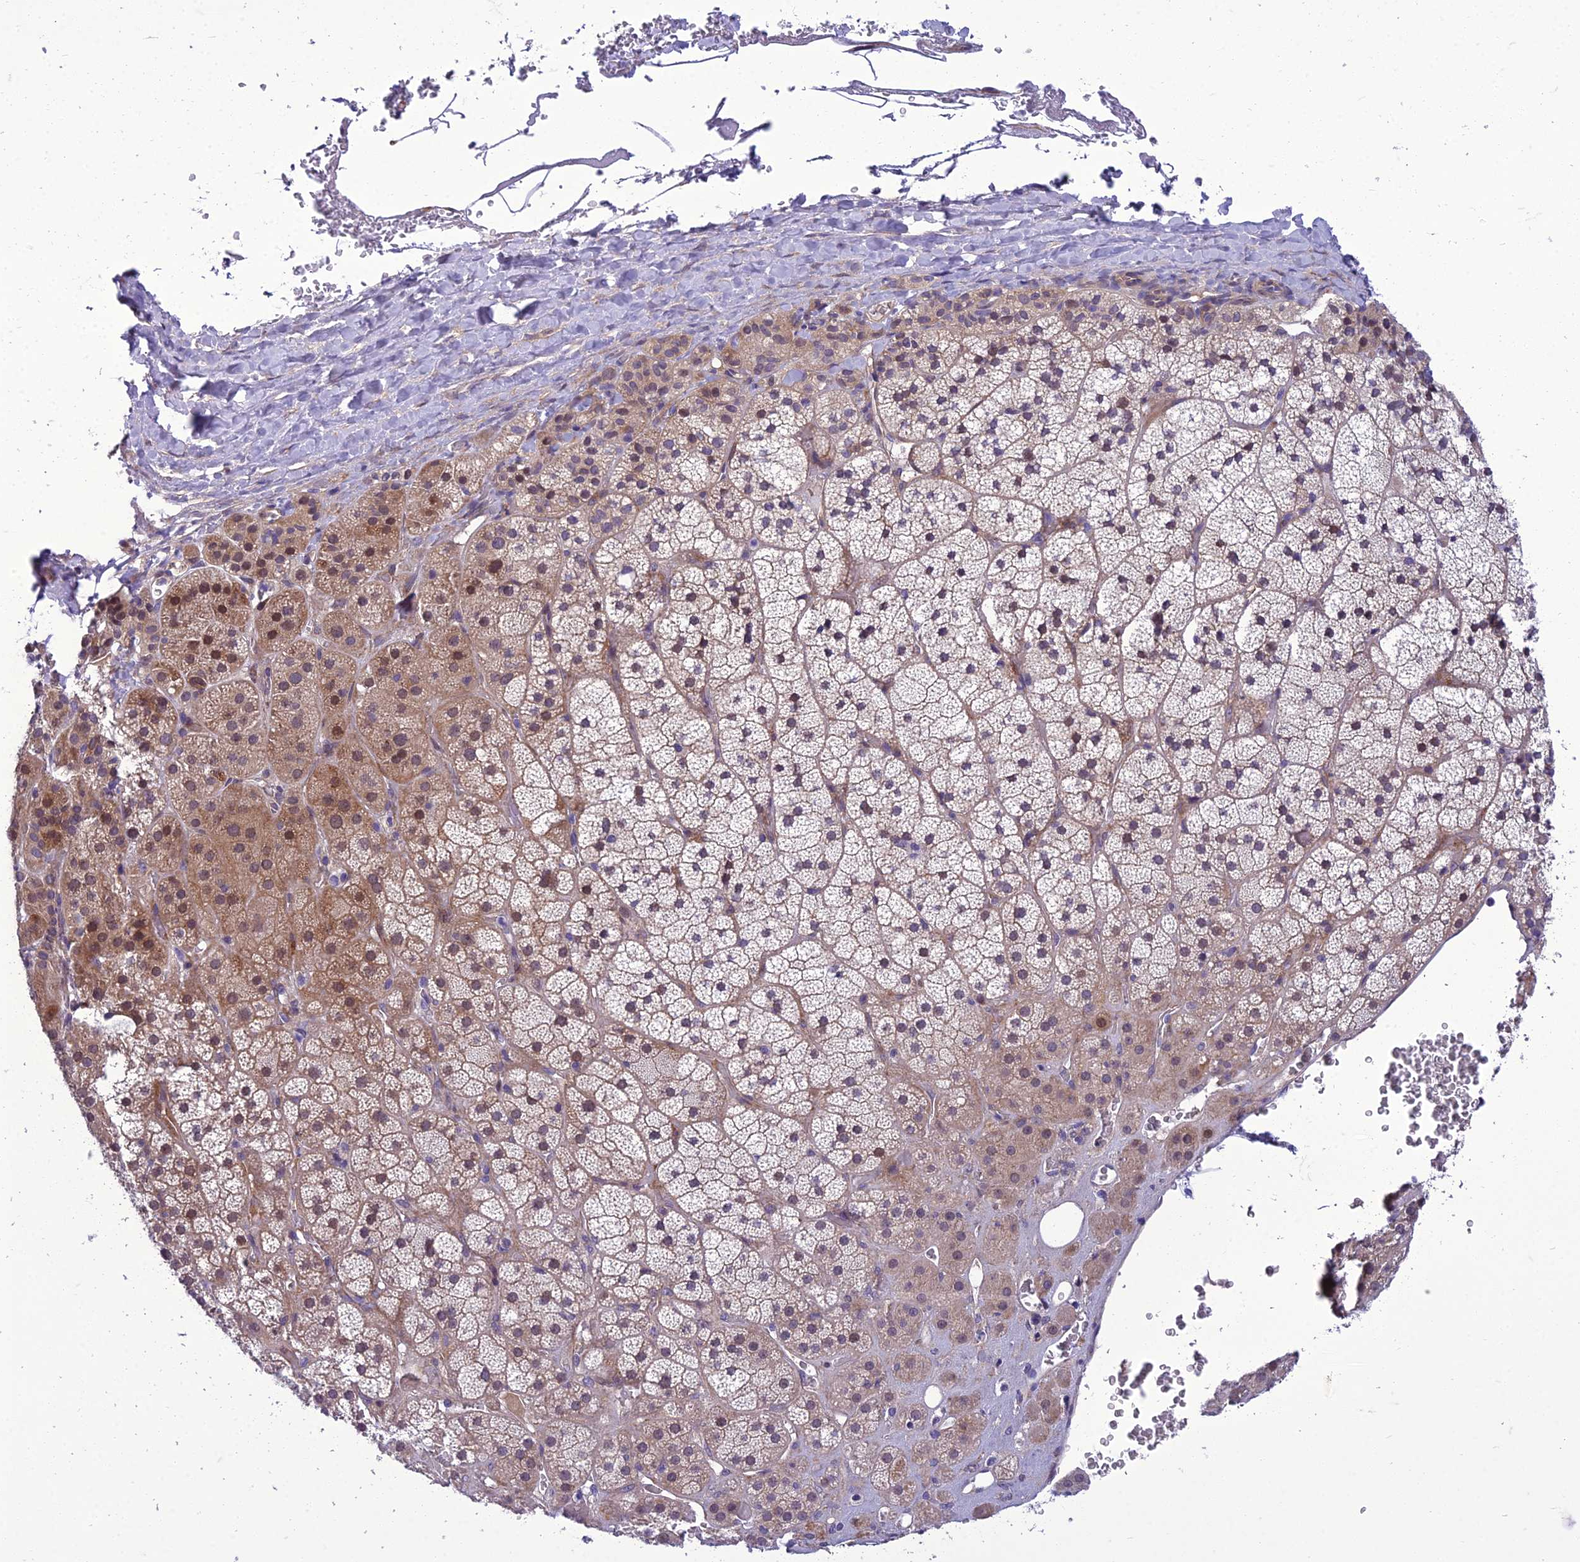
{"staining": {"intensity": "moderate", "quantity": "25%-75%", "location": "cytoplasmic/membranous,nuclear"}, "tissue": "adrenal gland", "cell_type": "Glandular cells", "image_type": "normal", "snomed": [{"axis": "morphology", "description": "Normal tissue, NOS"}, {"axis": "topography", "description": "Adrenal gland"}], "caption": "Human adrenal gland stained with a brown dye displays moderate cytoplasmic/membranous,nuclear positive expression in about 25%-75% of glandular cells.", "gene": "GAB4", "patient": {"sex": "male", "age": 57}}